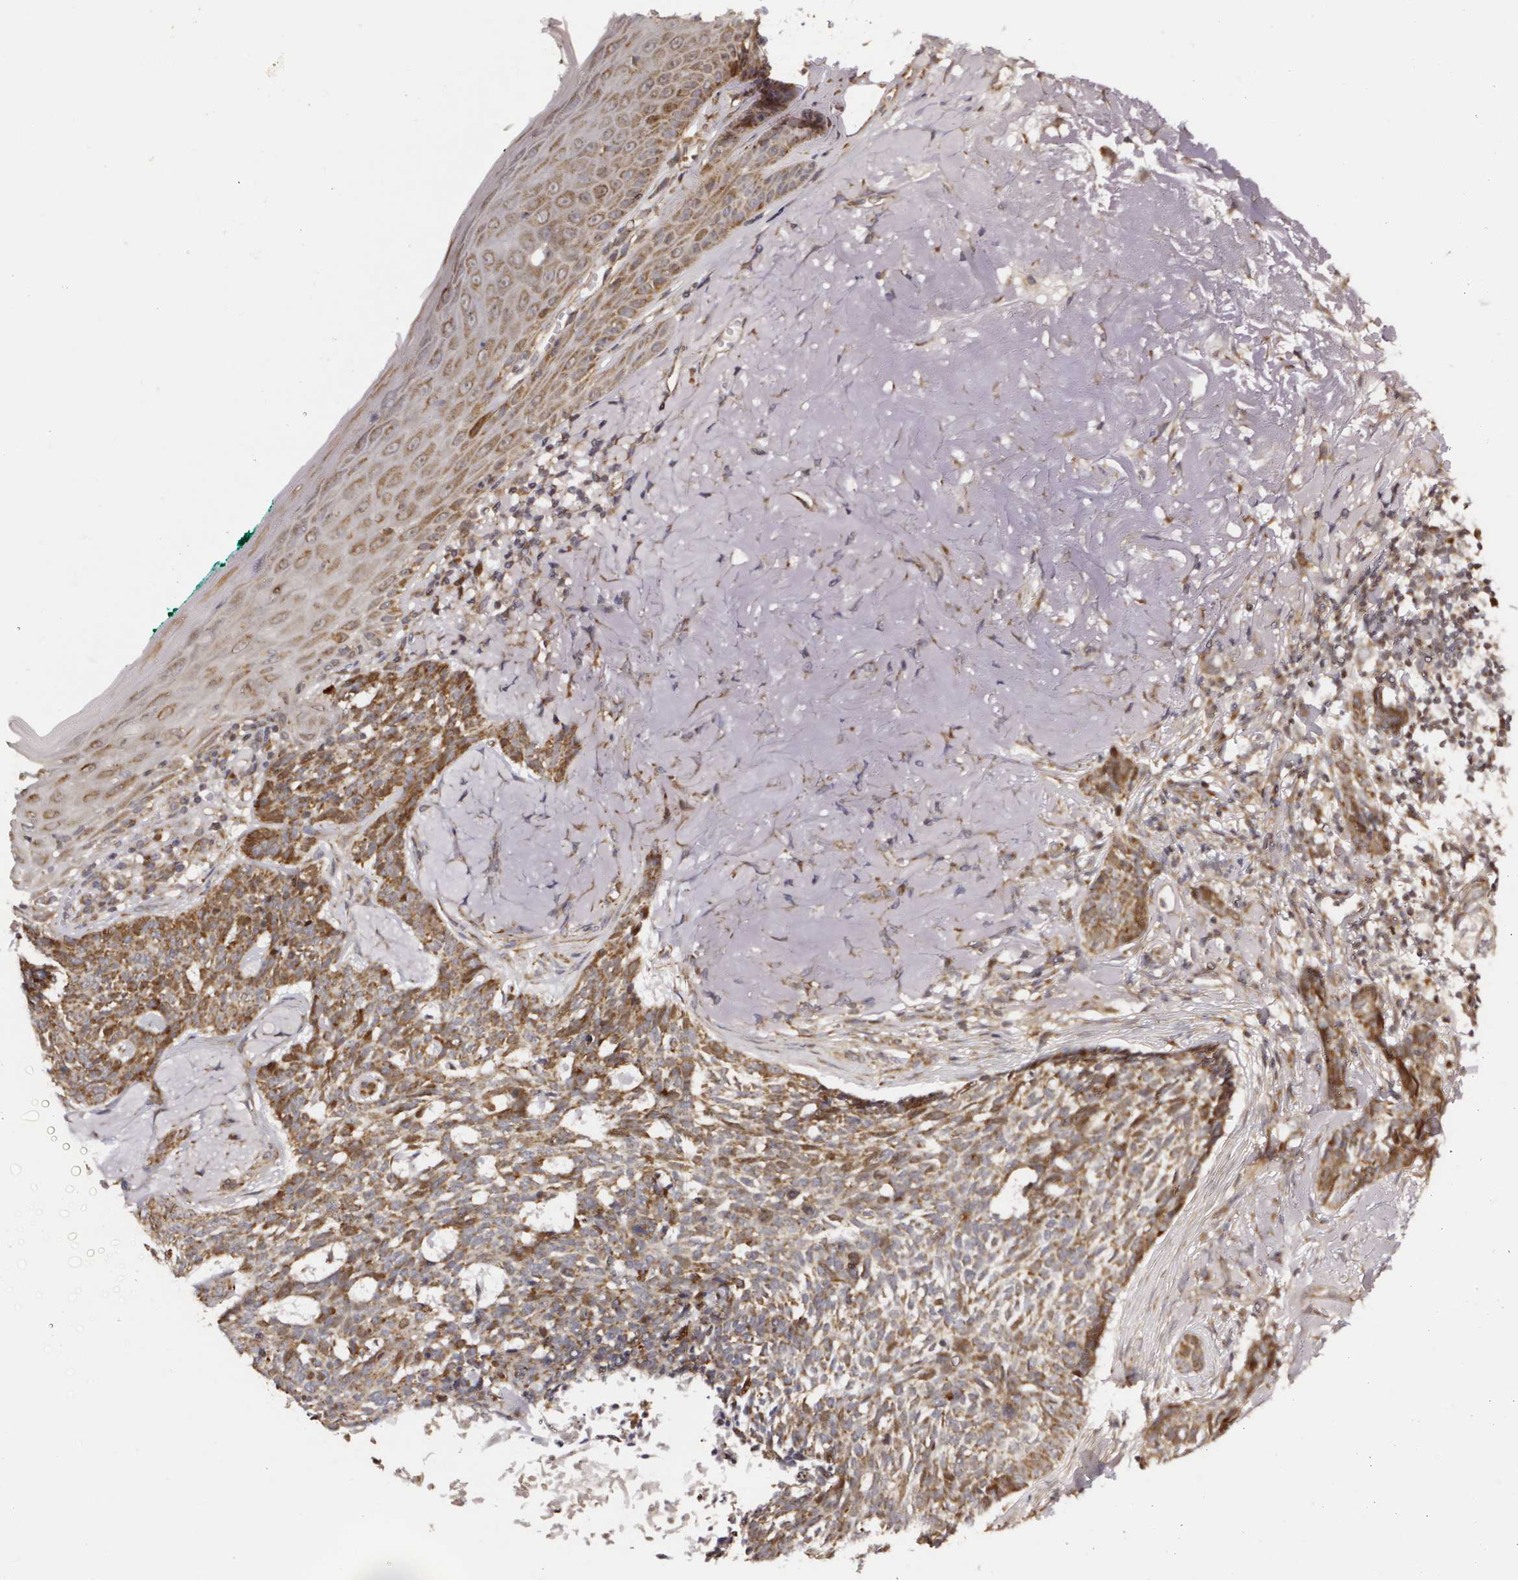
{"staining": {"intensity": "moderate", "quantity": ">75%", "location": "cytoplasmic/membranous"}, "tissue": "skin cancer", "cell_type": "Tumor cells", "image_type": "cancer", "snomed": [{"axis": "morphology", "description": "Basal cell carcinoma"}, {"axis": "topography", "description": "Skin"}, {"axis": "topography", "description": "Skin of face"}], "caption": "Moderate cytoplasmic/membranous protein expression is identified in approximately >75% of tumor cells in skin basal cell carcinoma.", "gene": "ATAD3B", "patient": {"sex": "female", "age": 95}}